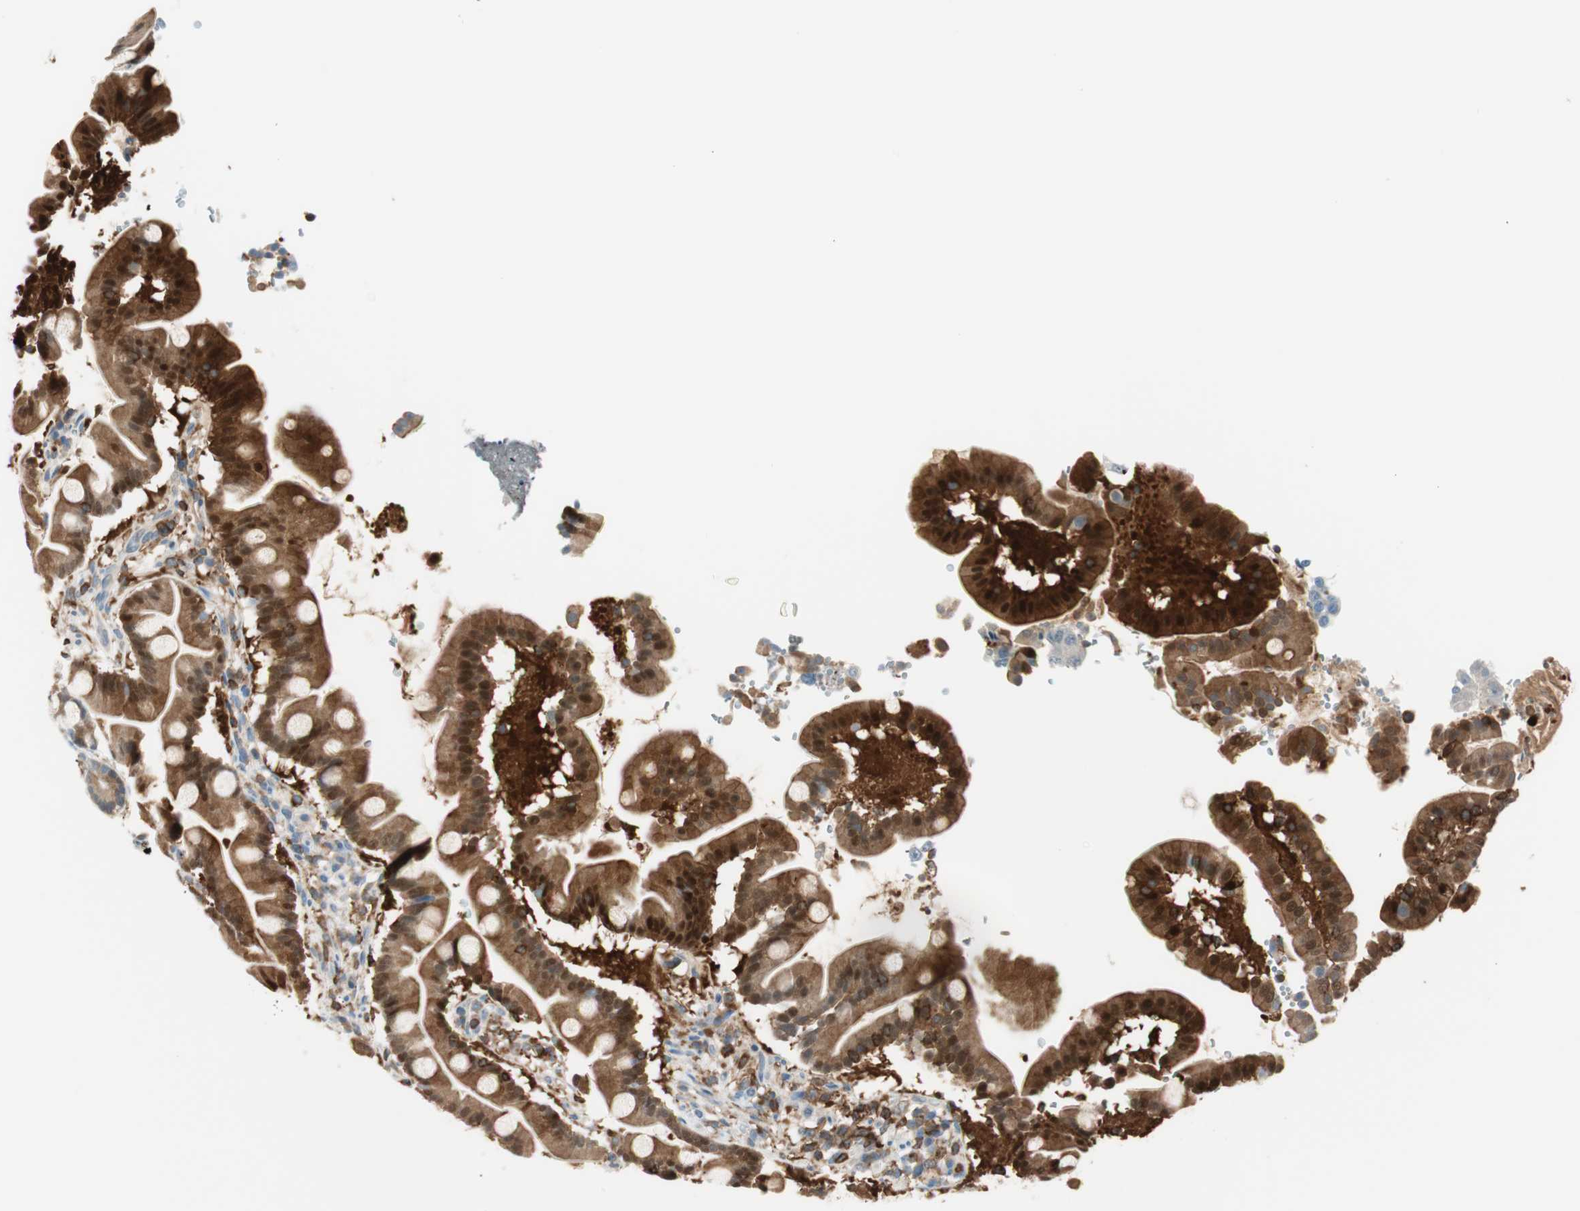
{"staining": {"intensity": "strong", "quantity": ">75%", "location": "cytoplasmic/membranous"}, "tissue": "duodenum", "cell_type": "Glandular cells", "image_type": "normal", "snomed": [{"axis": "morphology", "description": "Normal tissue, NOS"}, {"axis": "topography", "description": "Duodenum"}], "caption": "Duodenum stained for a protein (brown) reveals strong cytoplasmic/membranous positive staining in approximately >75% of glandular cells.", "gene": "HPGD", "patient": {"sex": "male", "age": 50}}